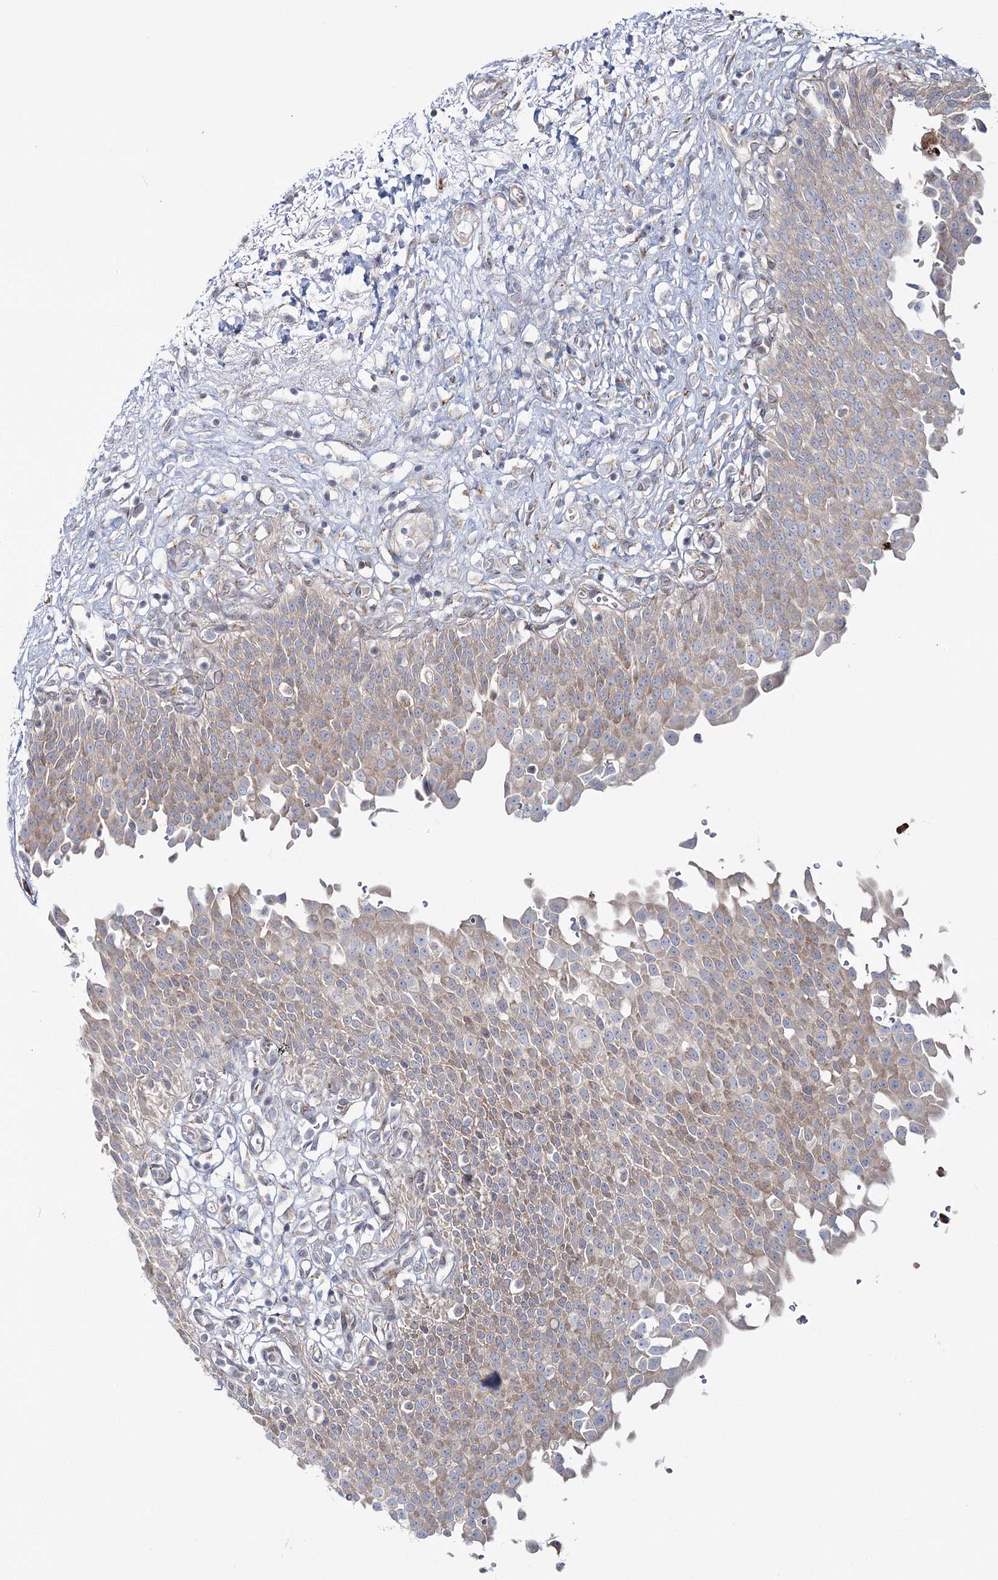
{"staining": {"intensity": "weak", "quantity": ">75%", "location": "cytoplasmic/membranous"}, "tissue": "urinary bladder", "cell_type": "Urothelial cells", "image_type": "normal", "snomed": [{"axis": "morphology", "description": "Urothelial carcinoma, High grade"}, {"axis": "topography", "description": "Urinary bladder"}], "caption": "Urinary bladder stained for a protein shows weak cytoplasmic/membranous positivity in urothelial cells. The staining is performed using DAB (3,3'-diaminobenzidine) brown chromogen to label protein expression. The nuclei are counter-stained blue using hematoxylin.", "gene": "POGLUT1", "patient": {"sex": "male", "age": 46}}